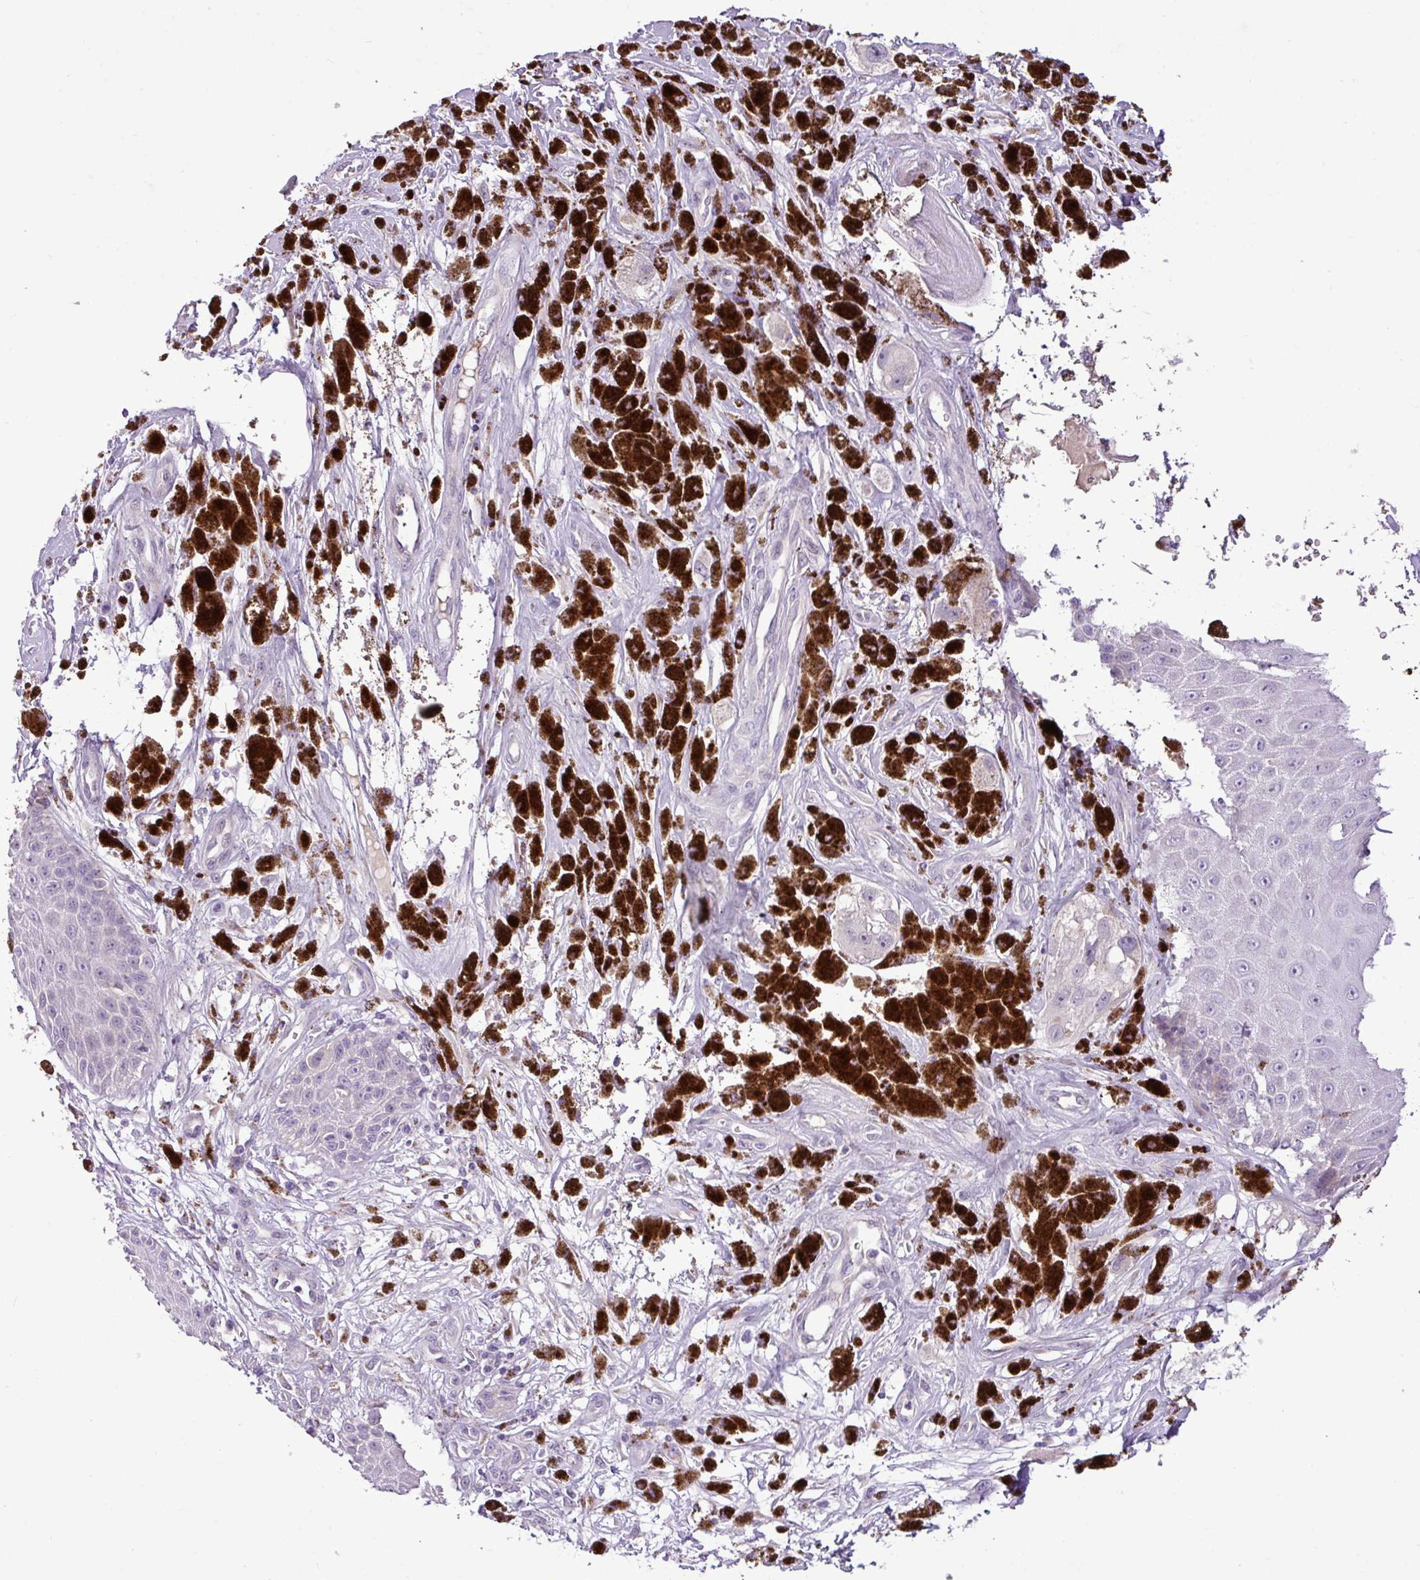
{"staining": {"intensity": "negative", "quantity": "none", "location": "none"}, "tissue": "melanoma", "cell_type": "Tumor cells", "image_type": "cancer", "snomed": [{"axis": "morphology", "description": "Malignant melanoma, NOS"}, {"axis": "topography", "description": "Skin"}], "caption": "DAB (3,3'-diaminobenzidine) immunohistochemical staining of human malignant melanoma displays no significant staining in tumor cells.", "gene": "DNAJB13", "patient": {"sex": "male", "age": 88}}